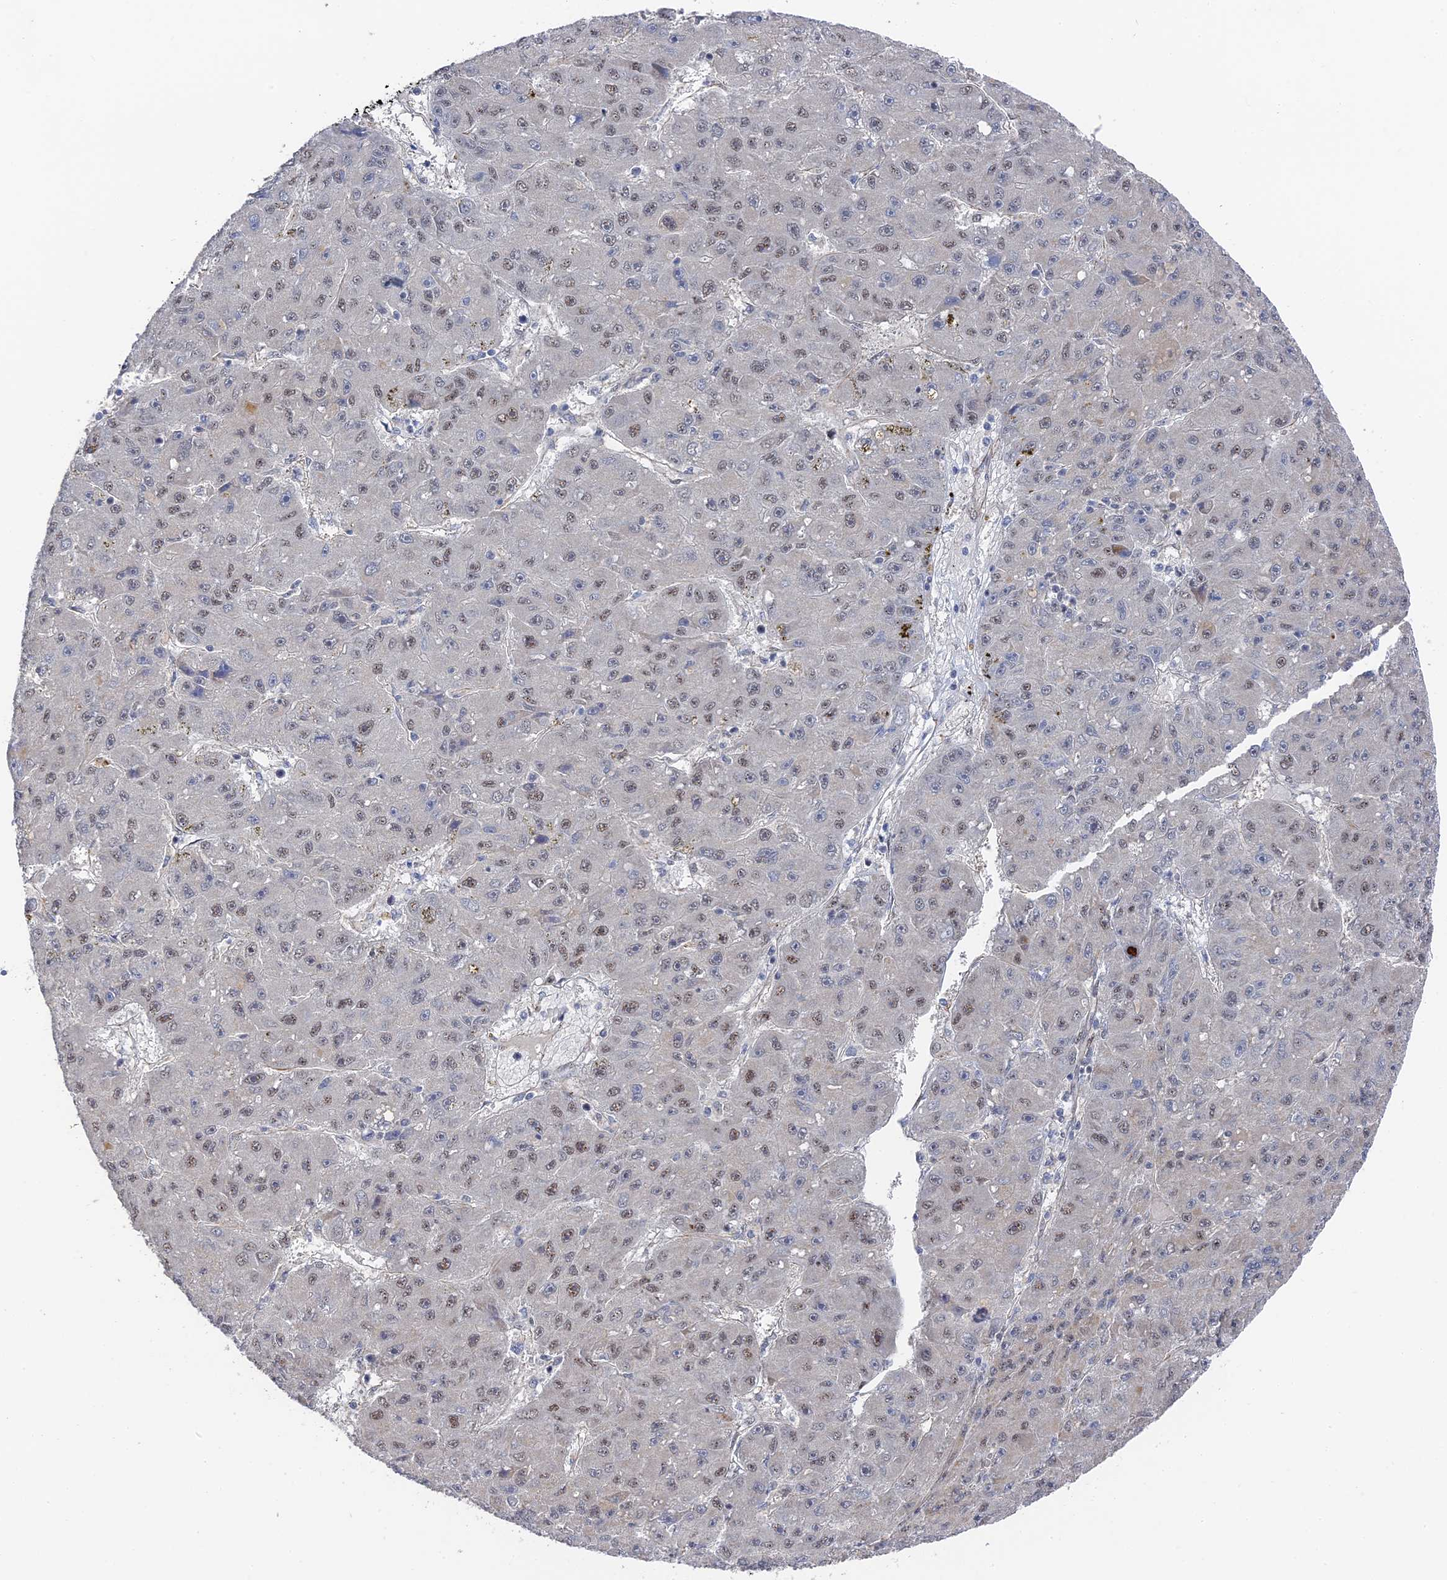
{"staining": {"intensity": "weak", "quantity": "25%-75%", "location": "nuclear"}, "tissue": "liver cancer", "cell_type": "Tumor cells", "image_type": "cancer", "snomed": [{"axis": "morphology", "description": "Carcinoma, Hepatocellular, NOS"}, {"axis": "topography", "description": "Liver"}], "caption": "Protein expression analysis of liver cancer shows weak nuclear expression in approximately 25%-75% of tumor cells.", "gene": "CFAP92", "patient": {"sex": "male", "age": 67}}